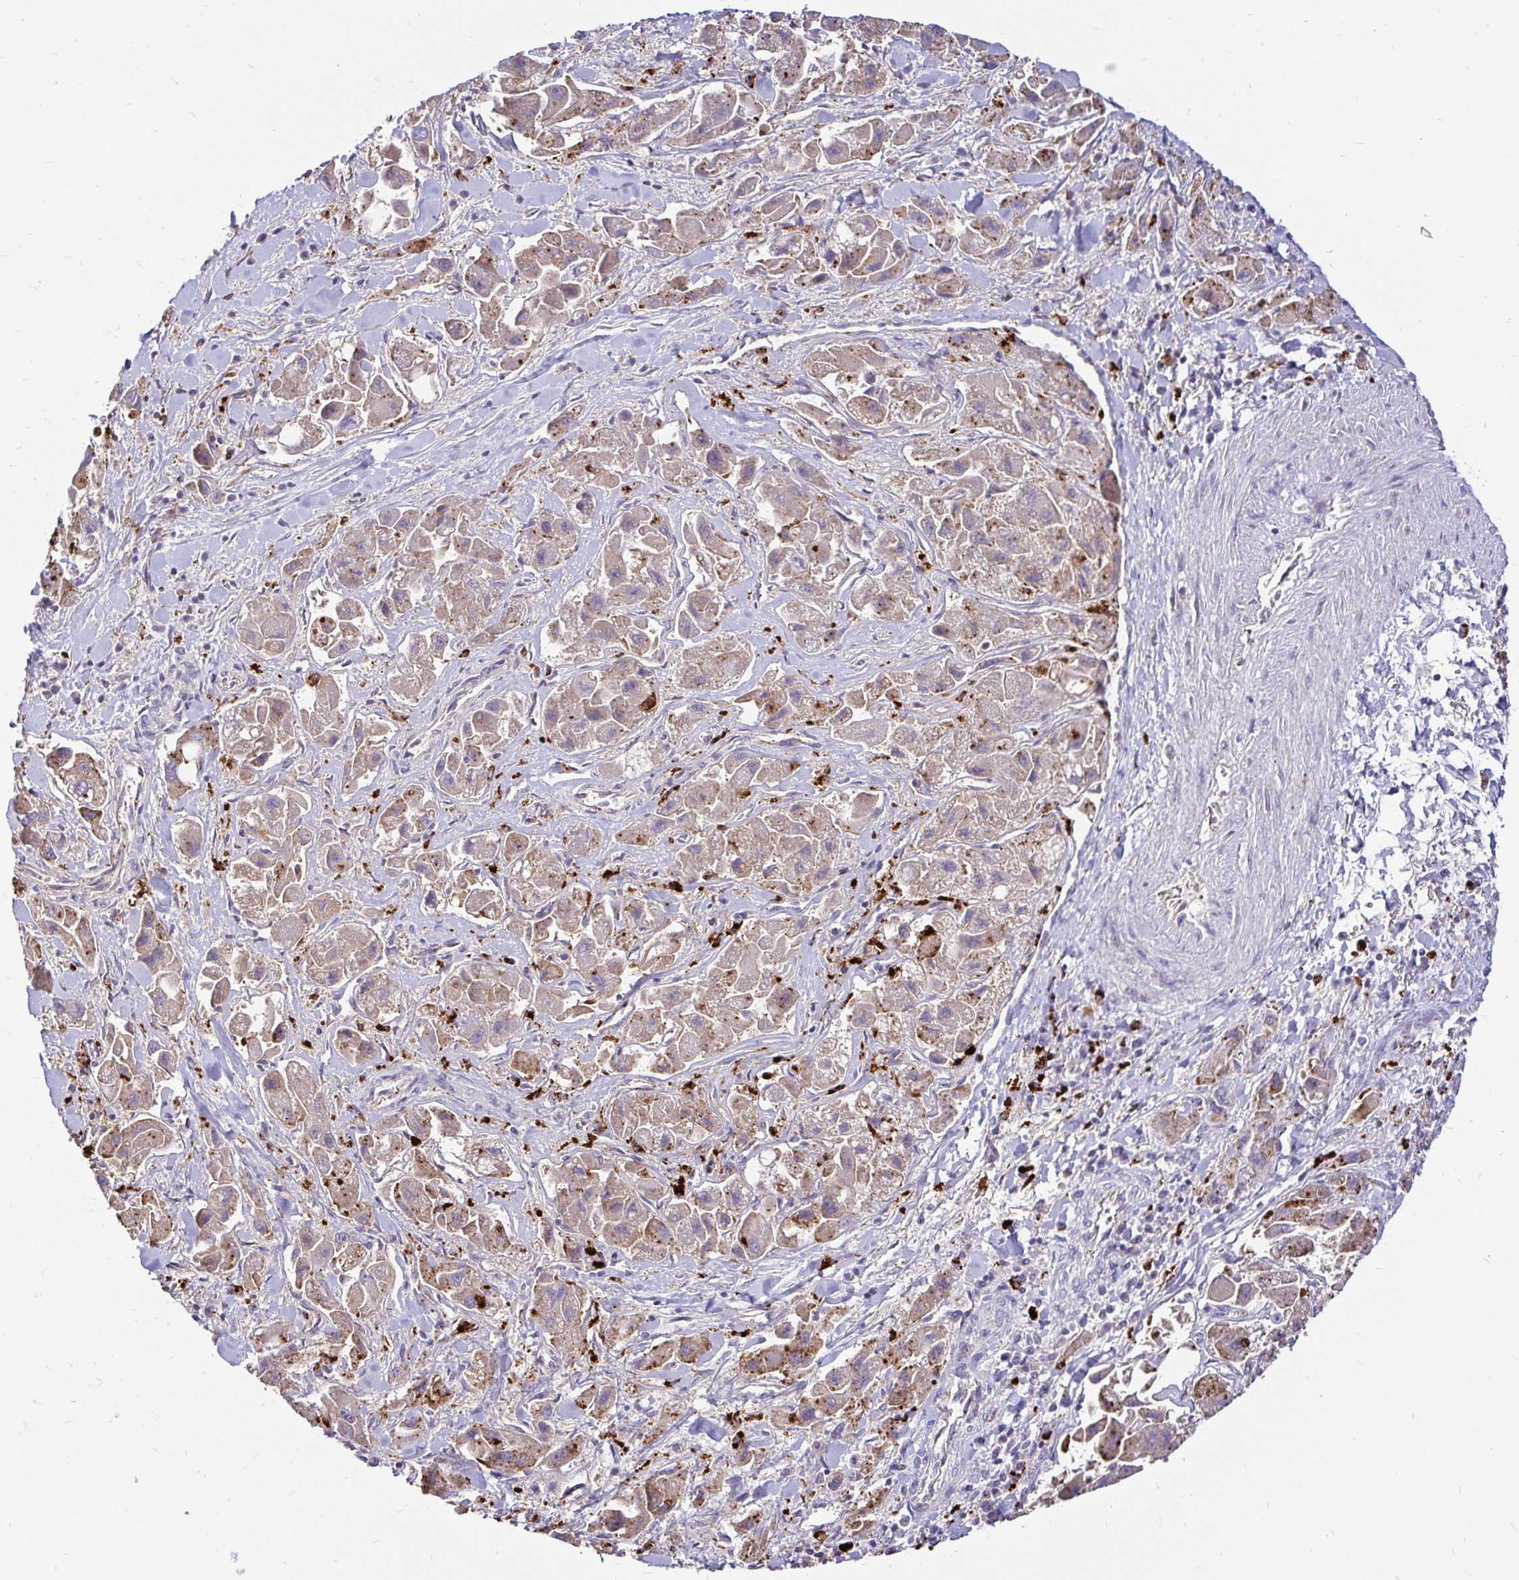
{"staining": {"intensity": "weak", "quantity": ">75%", "location": "cytoplasmic/membranous"}, "tissue": "liver cancer", "cell_type": "Tumor cells", "image_type": "cancer", "snomed": [{"axis": "morphology", "description": "Carcinoma, Hepatocellular, NOS"}, {"axis": "topography", "description": "Liver"}], "caption": "IHC histopathology image of human hepatocellular carcinoma (liver) stained for a protein (brown), which demonstrates low levels of weak cytoplasmic/membranous staining in approximately >75% of tumor cells.", "gene": "FUCA1", "patient": {"sex": "male", "age": 24}}